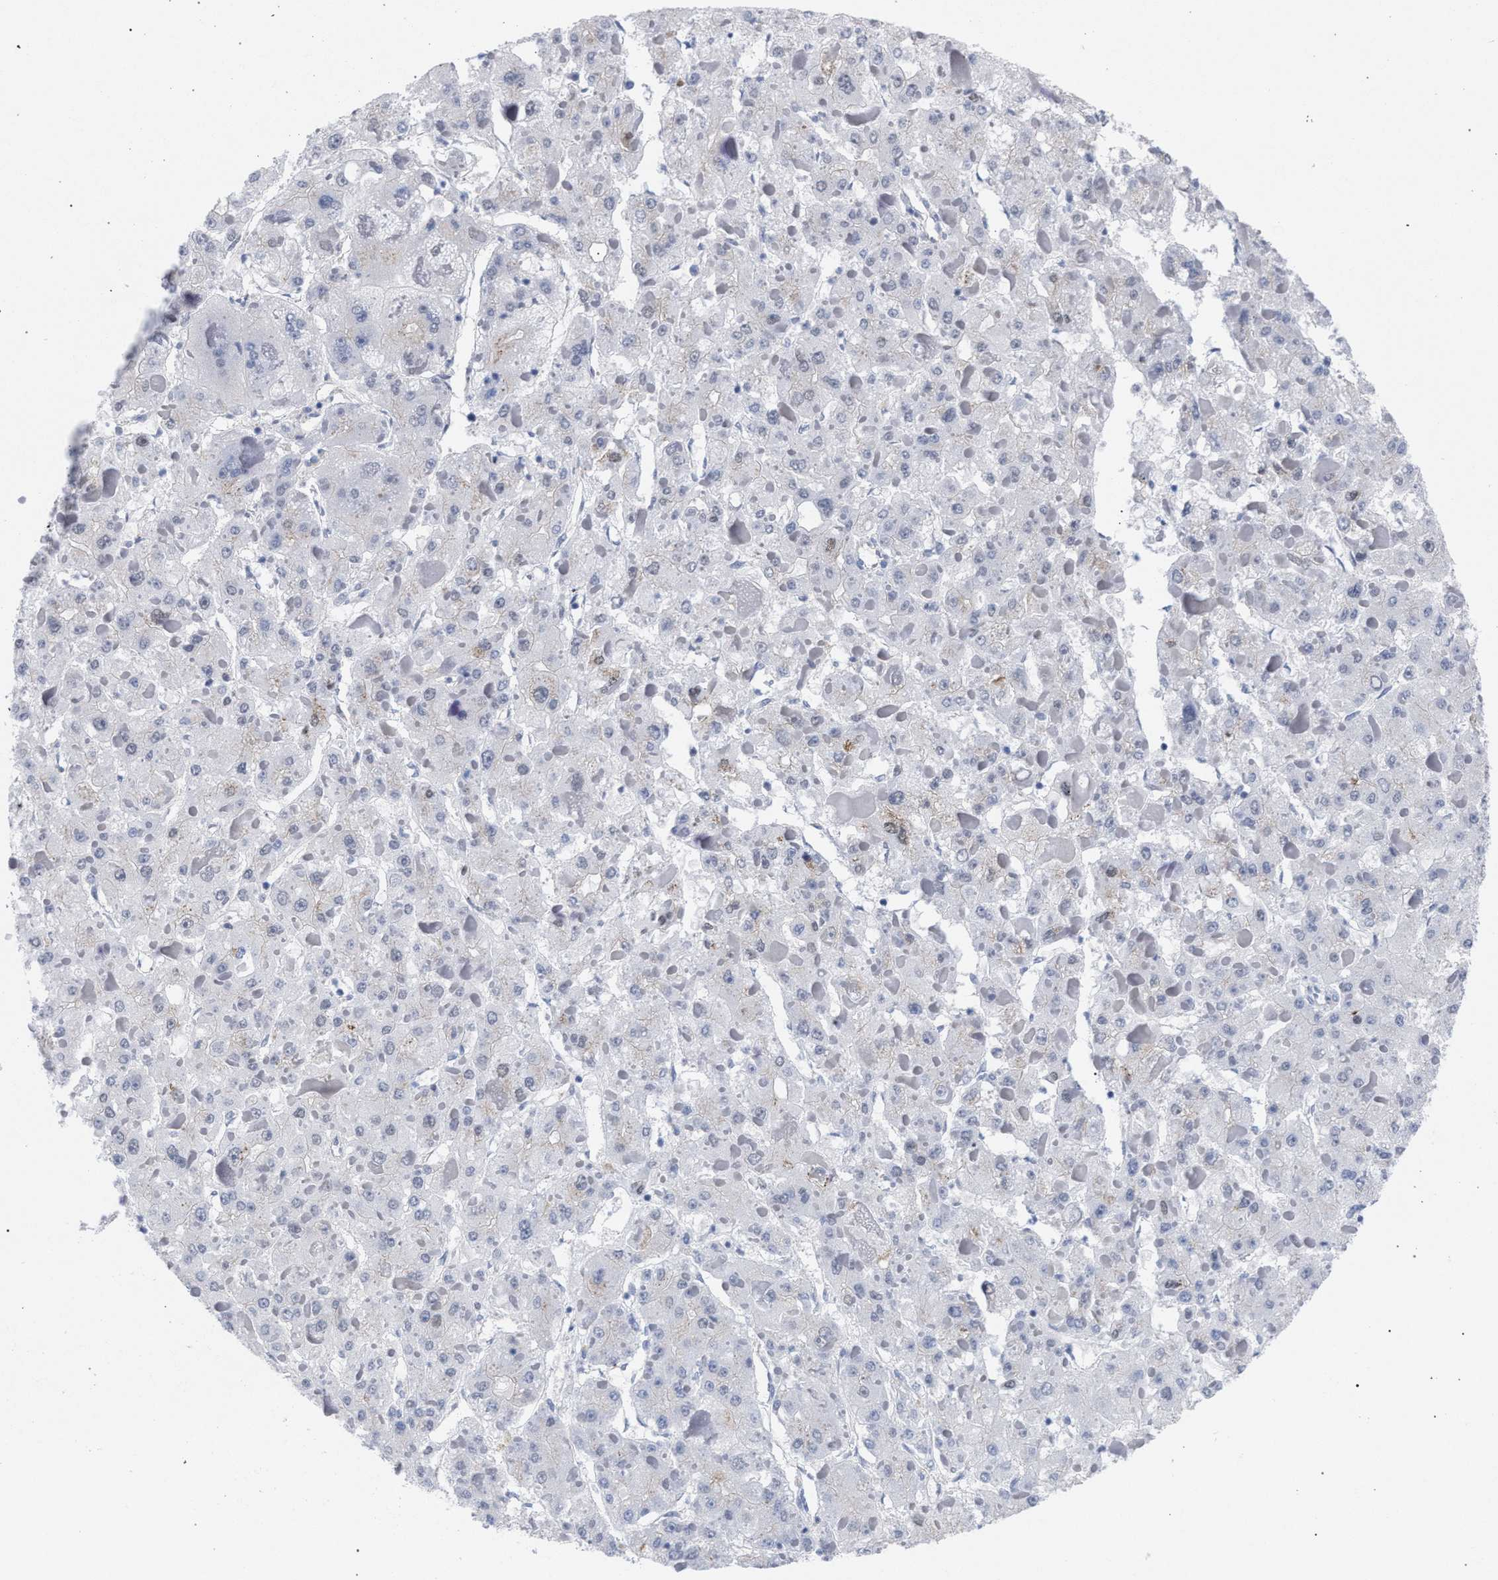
{"staining": {"intensity": "negative", "quantity": "none", "location": "none"}, "tissue": "liver cancer", "cell_type": "Tumor cells", "image_type": "cancer", "snomed": [{"axis": "morphology", "description": "Carcinoma, Hepatocellular, NOS"}, {"axis": "topography", "description": "Liver"}], "caption": "DAB immunohistochemical staining of liver cancer (hepatocellular carcinoma) demonstrates no significant expression in tumor cells.", "gene": "GOLGA2", "patient": {"sex": "female", "age": 73}}